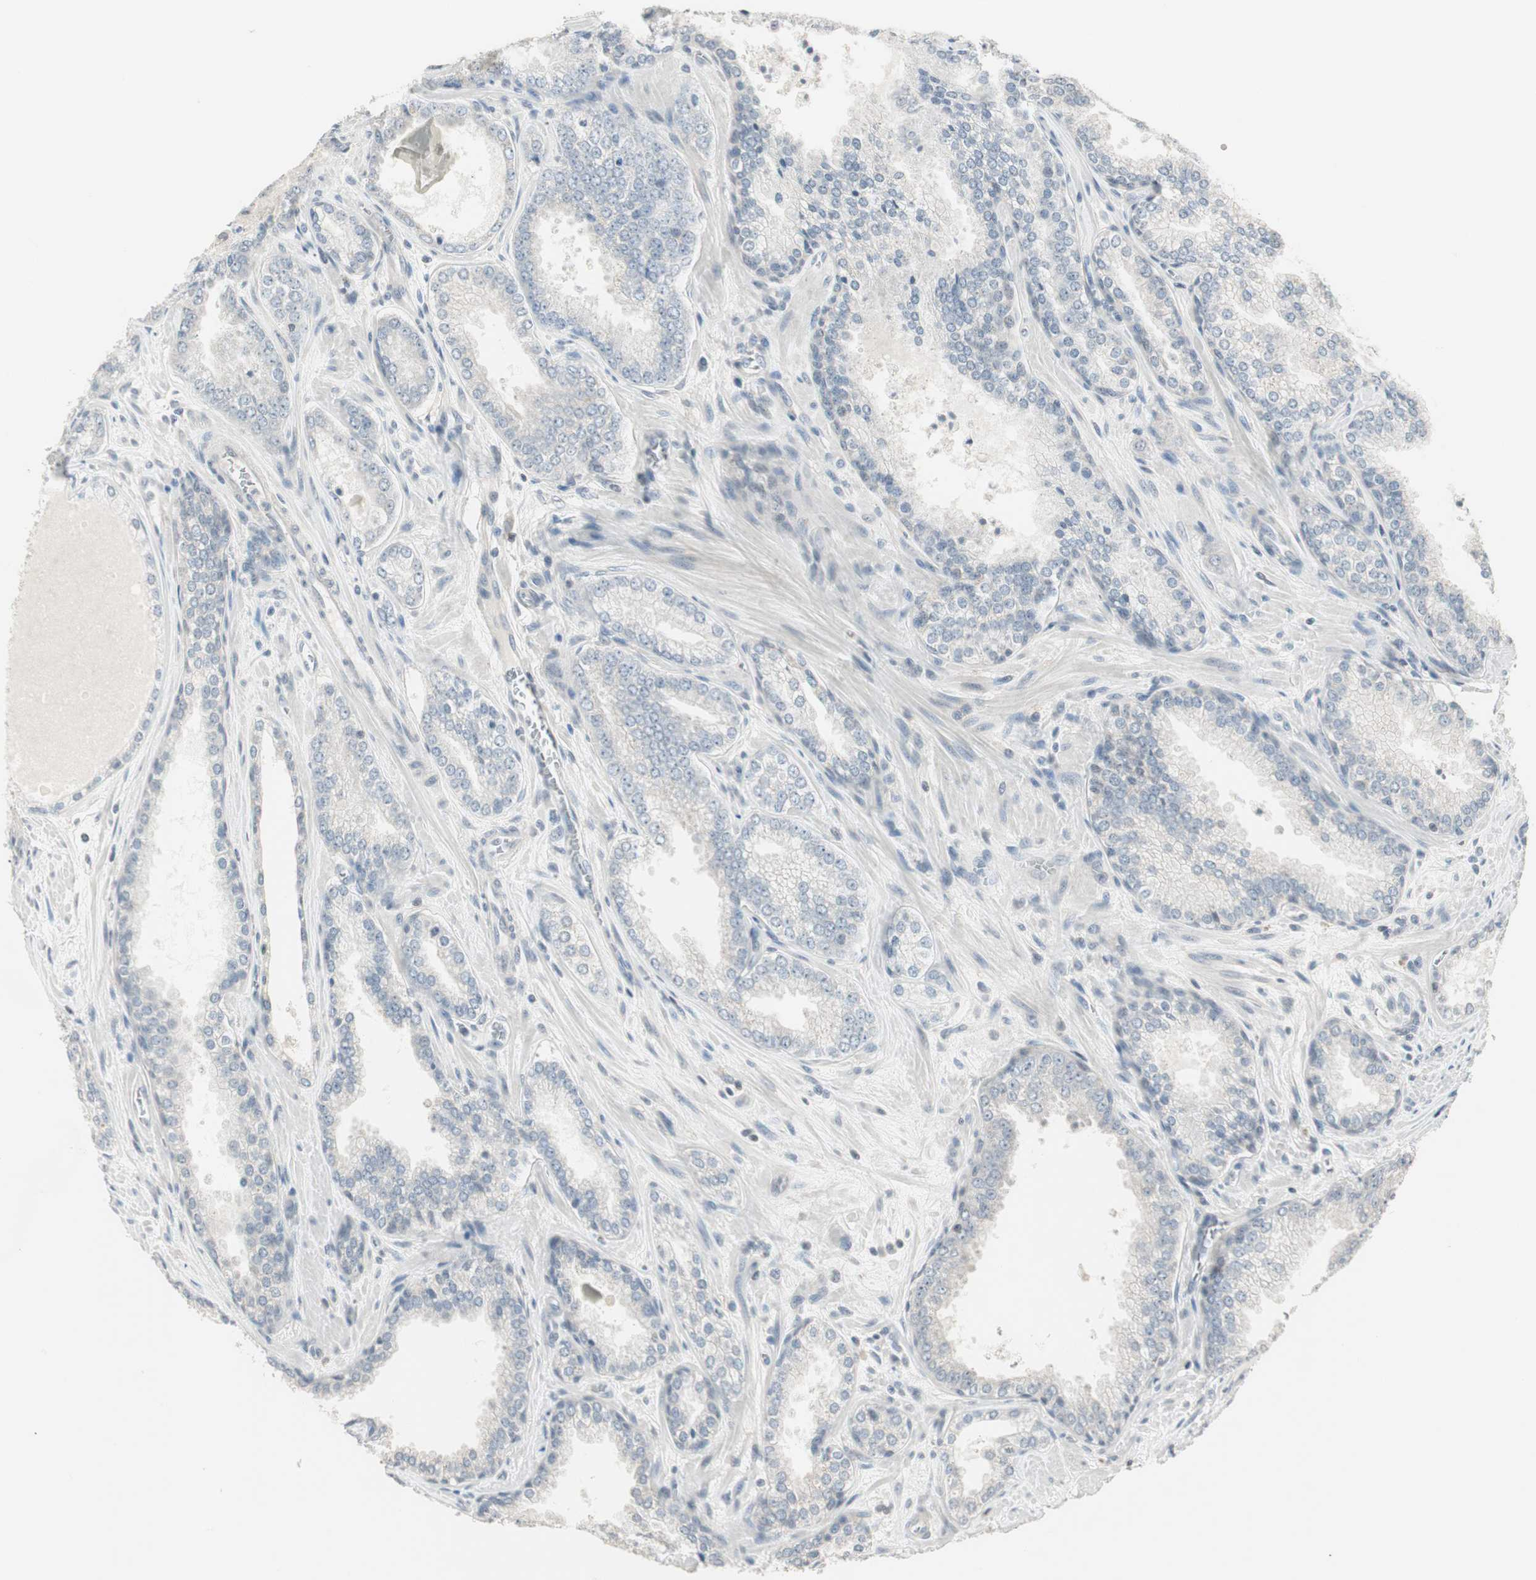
{"staining": {"intensity": "negative", "quantity": "none", "location": "none"}, "tissue": "prostate cancer", "cell_type": "Tumor cells", "image_type": "cancer", "snomed": [{"axis": "morphology", "description": "Adenocarcinoma, Low grade"}, {"axis": "topography", "description": "Prostate"}], "caption": "DAB immunohistochemical staining of human prostate cancer (adenocarcinoma (low-grade)) shows no significant expression in tumor cells.", "gene": "PDZK1", "patient": {"sex": "male", "age": 60}}